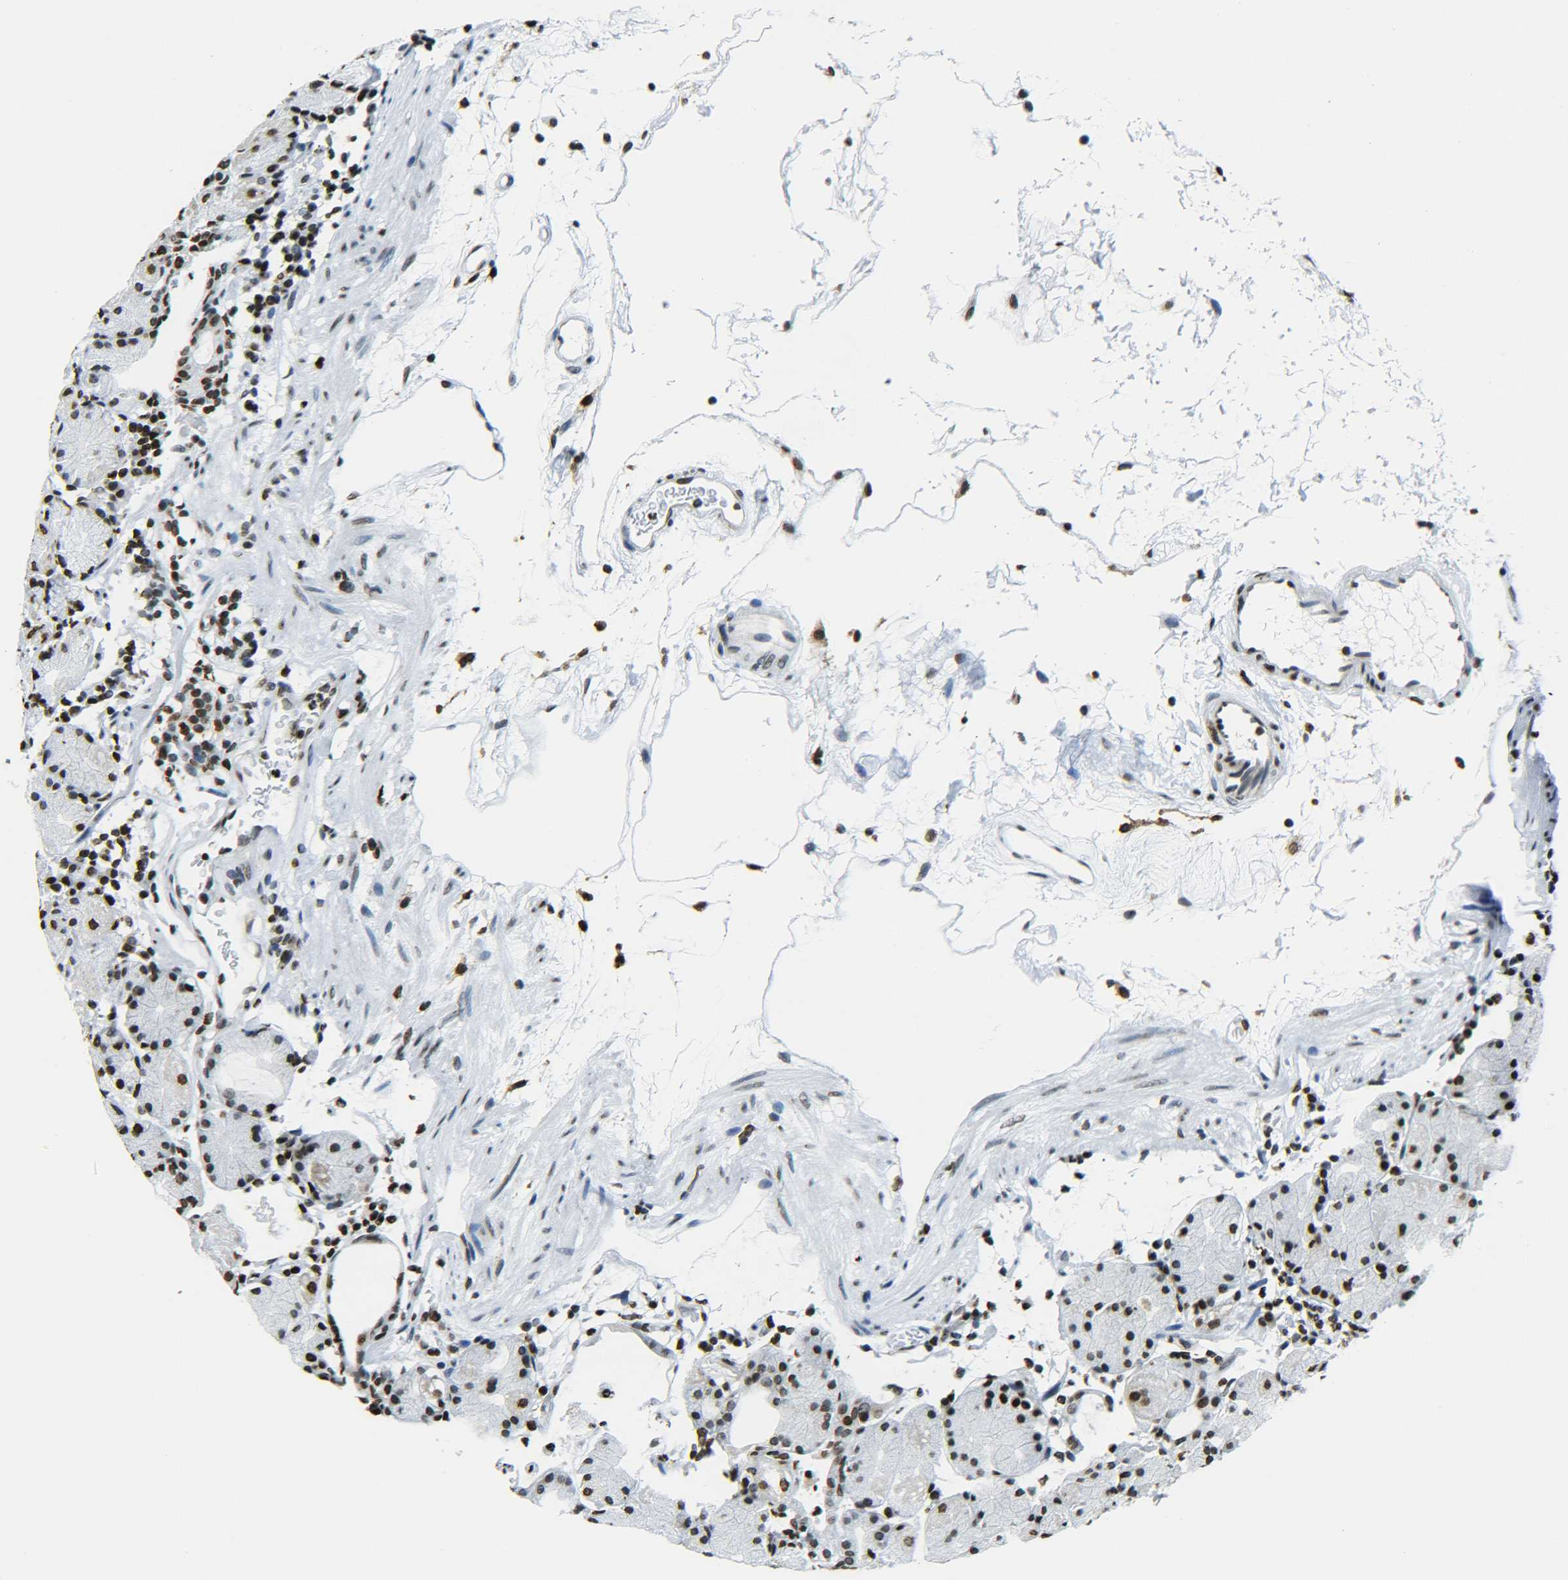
{"staining": {"intensity": "strong", "quantity": ">75%", "location": "nuclear"}, "tissue": "stomach", "cell_type": "Glandular cells", "image_type": "normal", "snomed": [{"axis": "morphology", "description": "Normal tissue, NOS"}, {"axis": "topography", "description": "Stomach"}, {"axis": "topography", "description": "Stomach, lower"}], "caption": "Immunohistochemistry image of unremarkable stomach stained for a protein (brown), which shows high levels of strong nuclear positivity in about >75% of glandular cells.", "gene": "H2AX", "patient": {"sex": "female", "age": 75}}